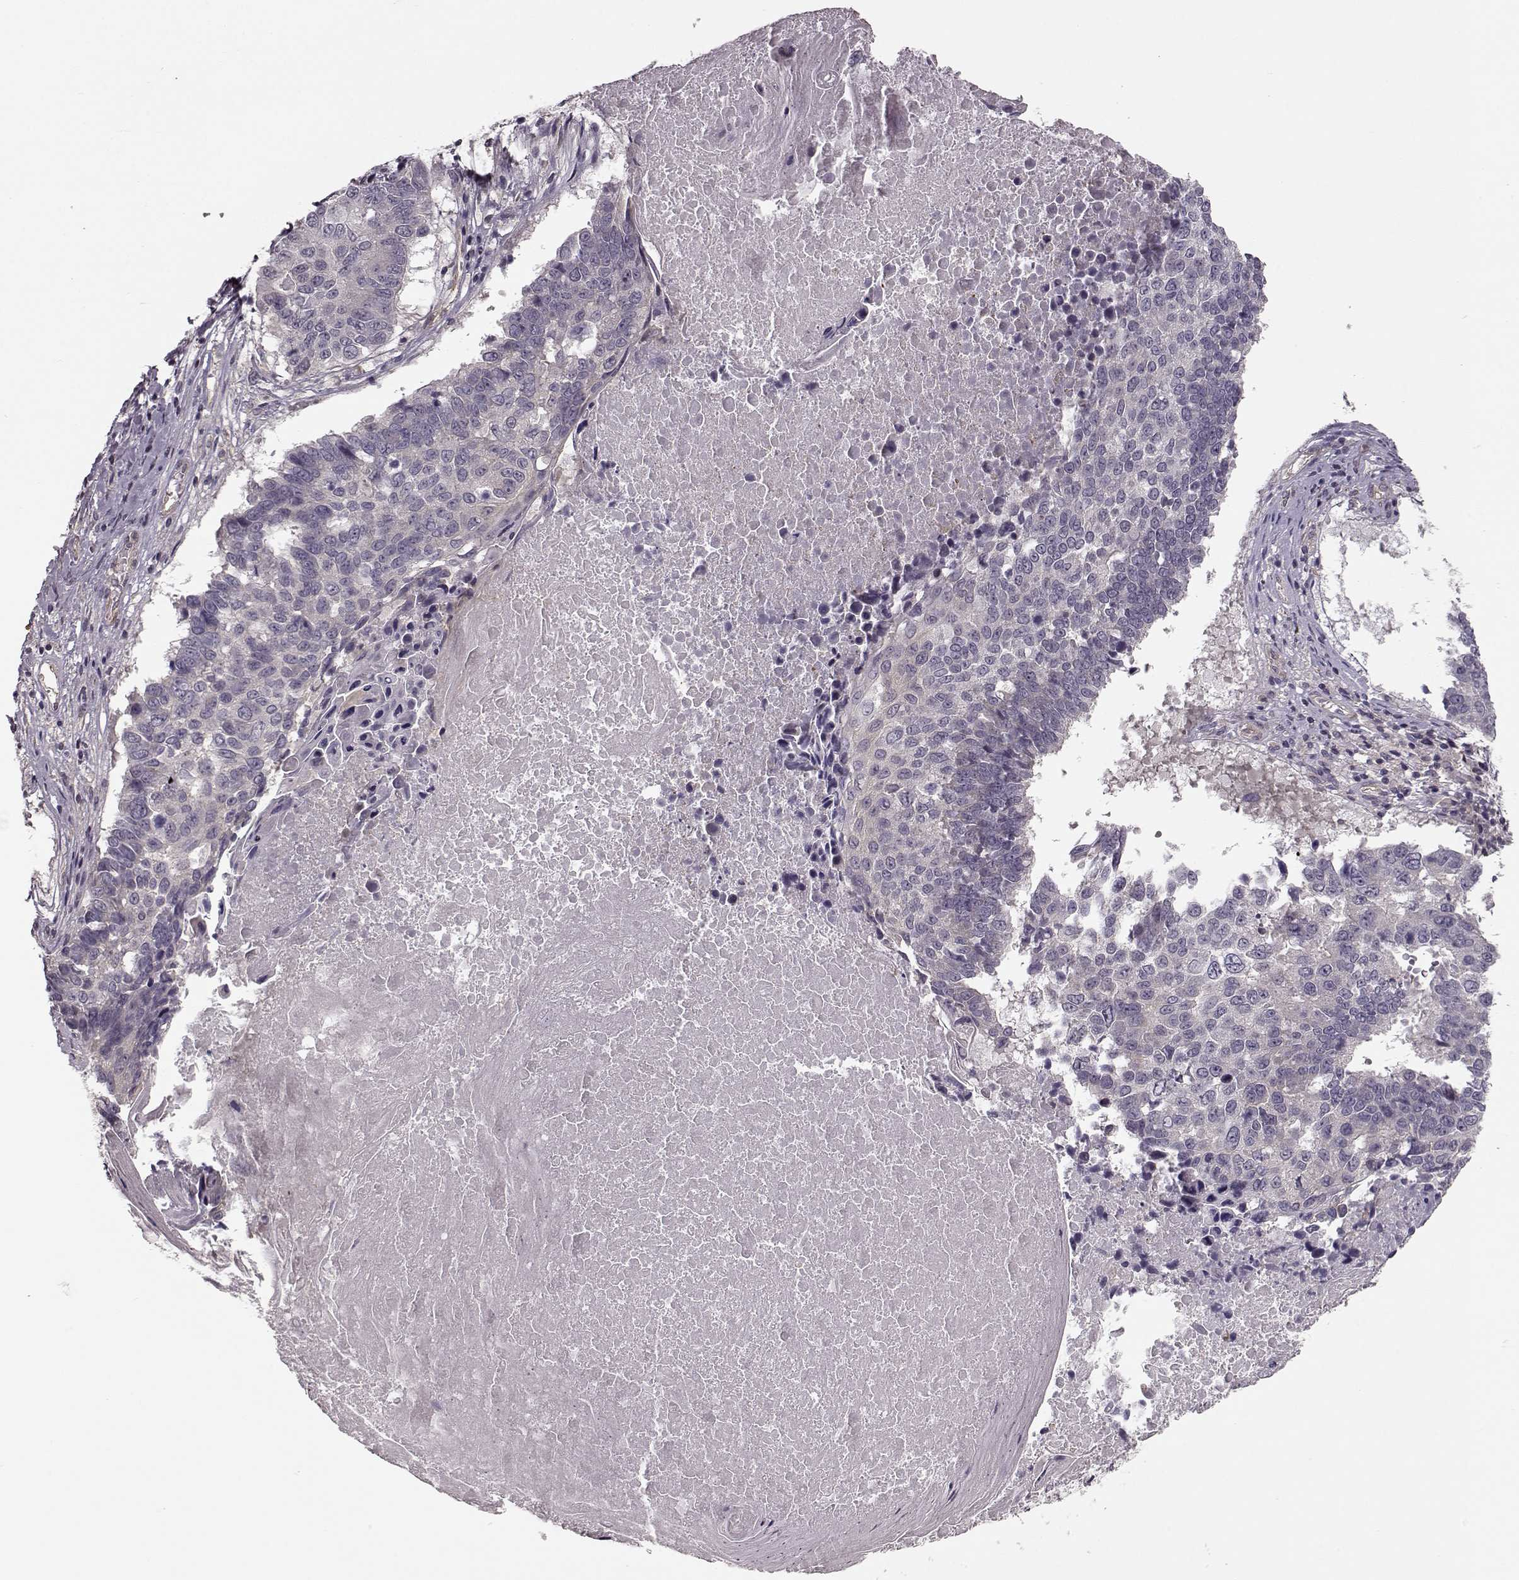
{"staining": {"intensity": "negative", "quantity": "none", "location": "none"}, "tissue": "lung cancer", "cell_type": "Tumor cells", "image_type": "cancer", "snomed": [{"axis": "morphology", "description": "Squamous cell carcinoma, NOS"}, {"axis": "topography", "description": "Lung"}], "caption": "High magnification brightfield microscopy of lung squamous cell carcinoma stained with DAB (3,3'-diaminobenzidine) (brown) and counterstained with hematoxylin (blue): tumor cells show no significant expression.", "gene": "SLAIN2", "patient": {"sex": "male", "age": 73}}